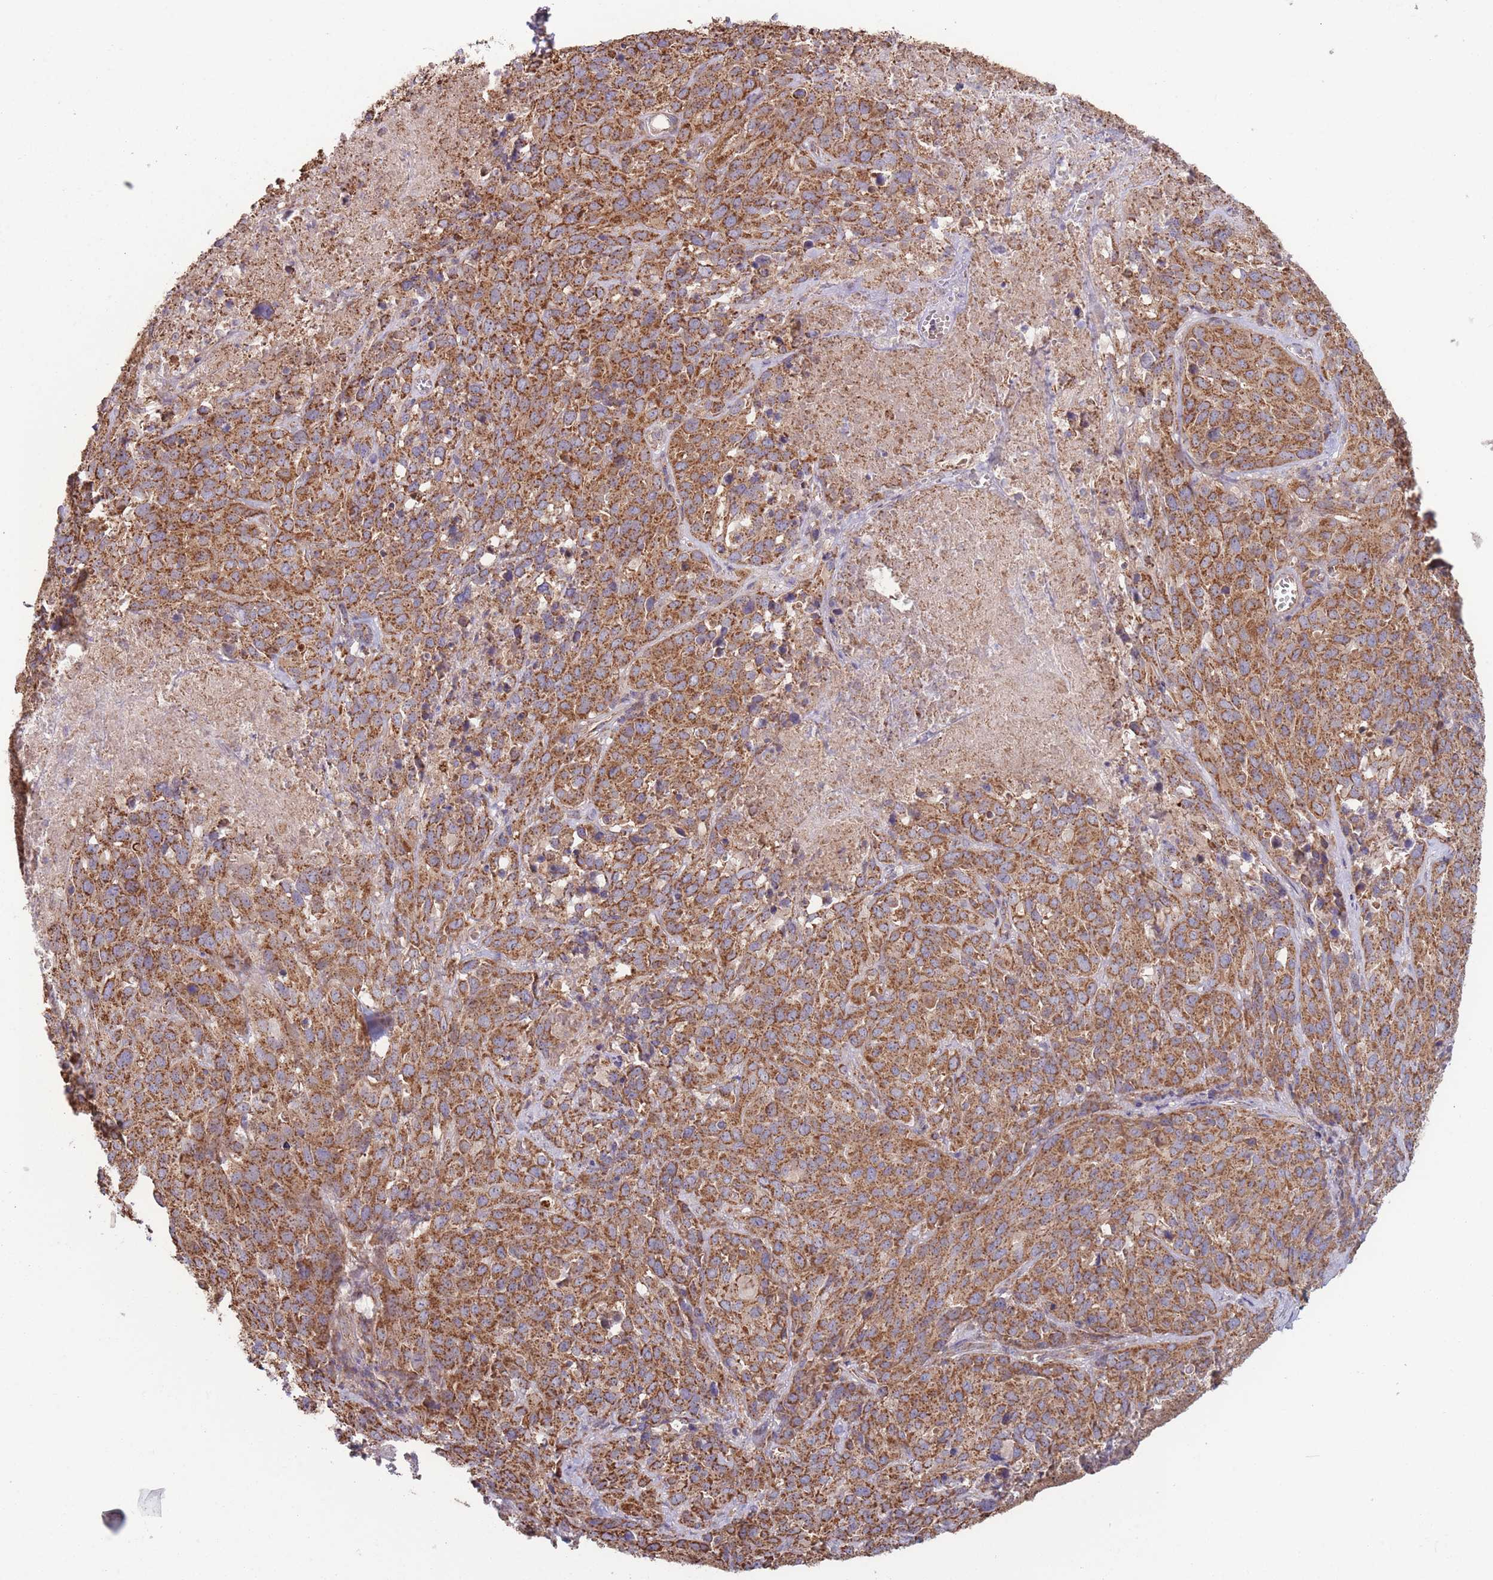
{"staining": {"intensity": "strong", "quantity": ">75%", "location": "cytoplasmic/membranous"}, "tissue": "cervical cancer", "cell_type": "Tumor cells", "image_type": "cancer", "snomed": [{"axis": "morphology", "description": "Squamous cell carcinoma, NOS"}, {"axis": "topography", "description": "Cervix"}], "caption": "There is high levels of strong cytoplasmic/membranous staining in tumor cells of squamous cell carcinoma (cervical), as demonstrated by immunohistochemical staining (brown color).", "gene": "KIF16B", "patient": {"sex": "female", "age": 51}}